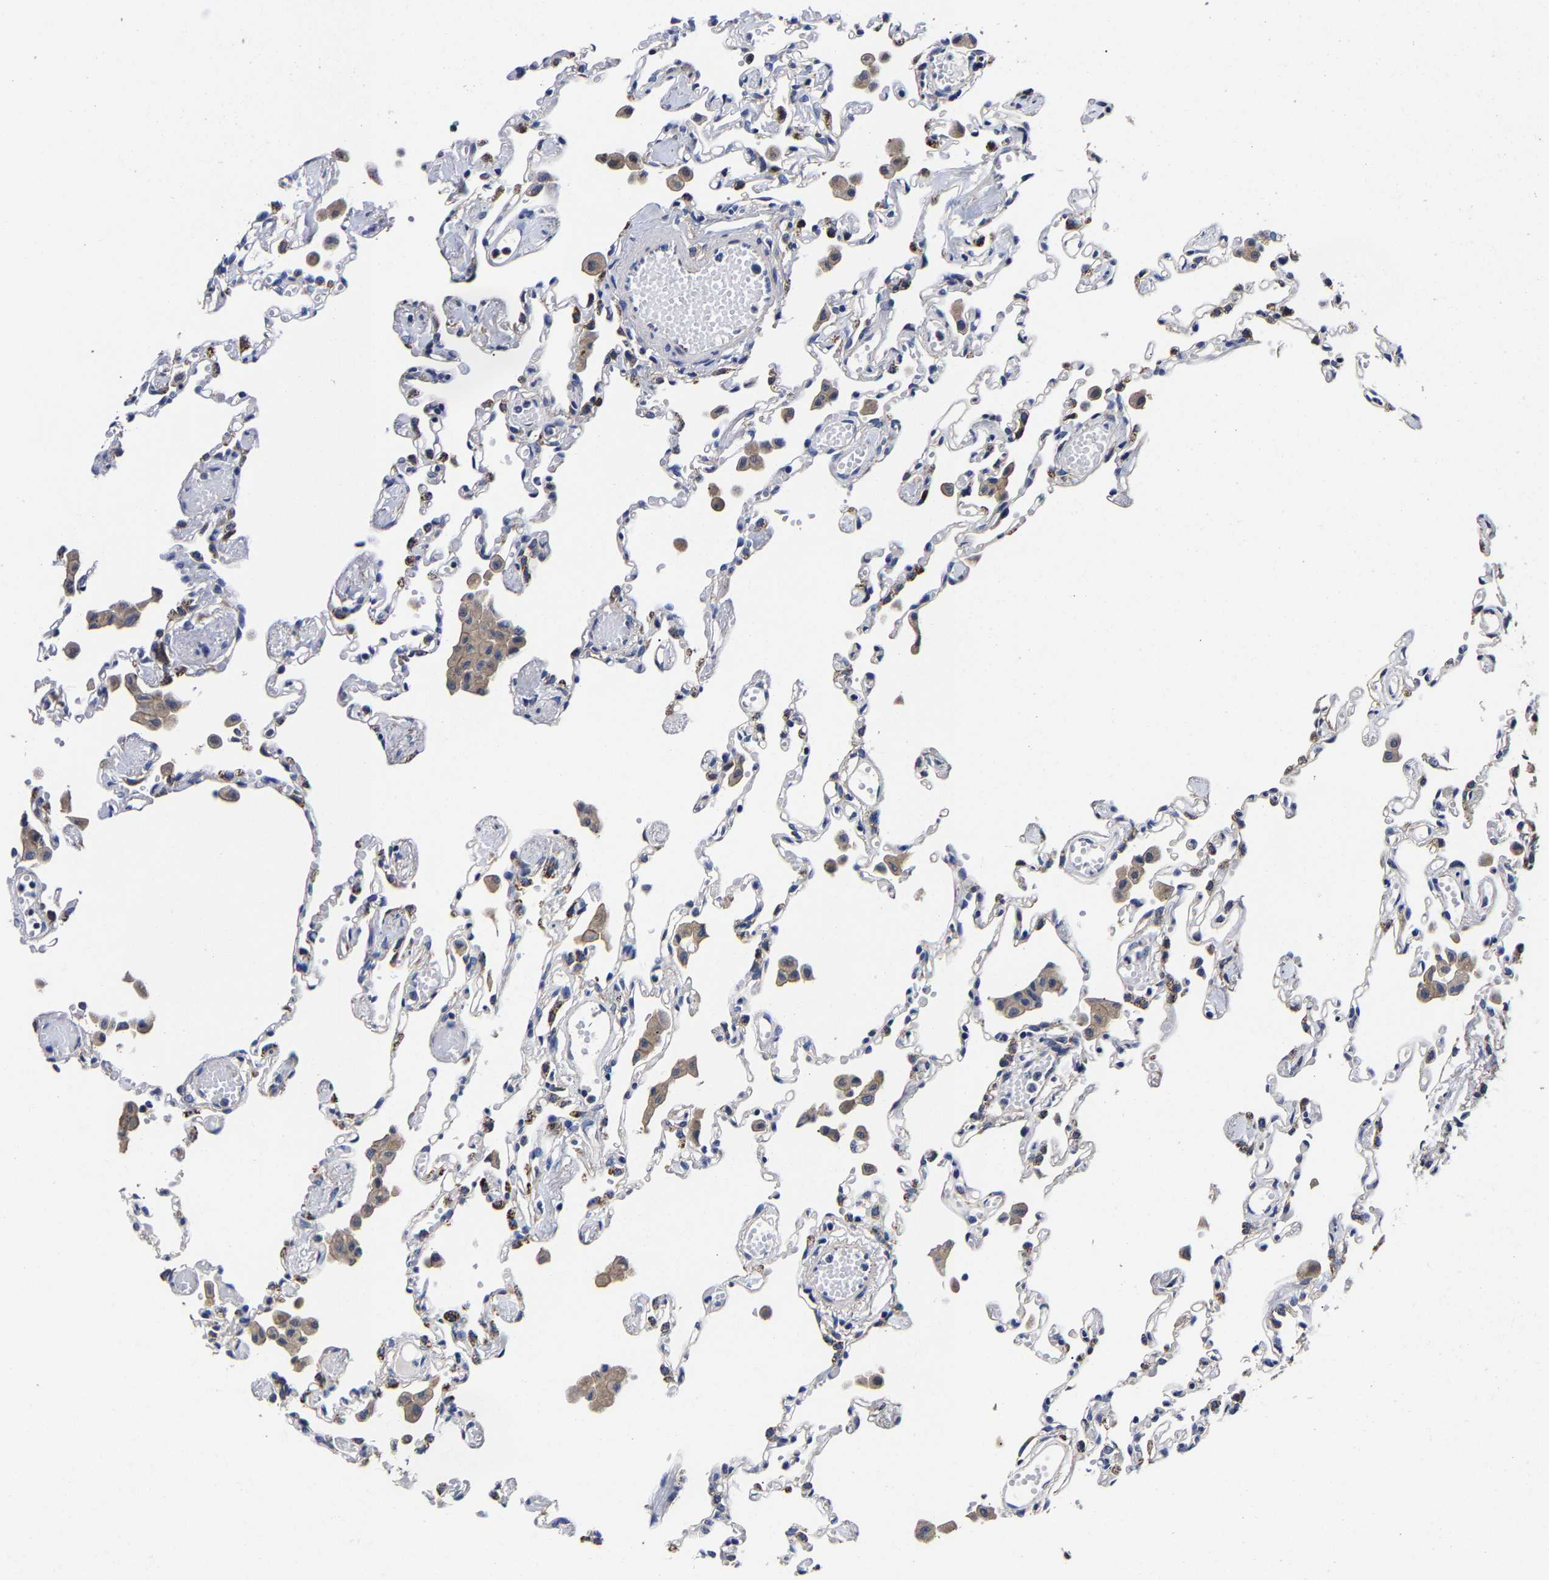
{"staining": {"intensity": "negative", "quantity": "none", "location": "none"}, "tissue": "lung", "cell_type": "Alveolar cells", "image_type": "normal", "snomed": [{"axis": "morphology", "description": "Normal tissue, NOS"}, {"axis": "topography", "description": "Bronchus"}, {"axis": "topography", "description": "Lung"}], "caption": "Protein analysis of unremarkable lung exhibits no significant positivity in alveolar cells.", "gene": "AASS", "patient": {"sex": "female", "age": 49}}